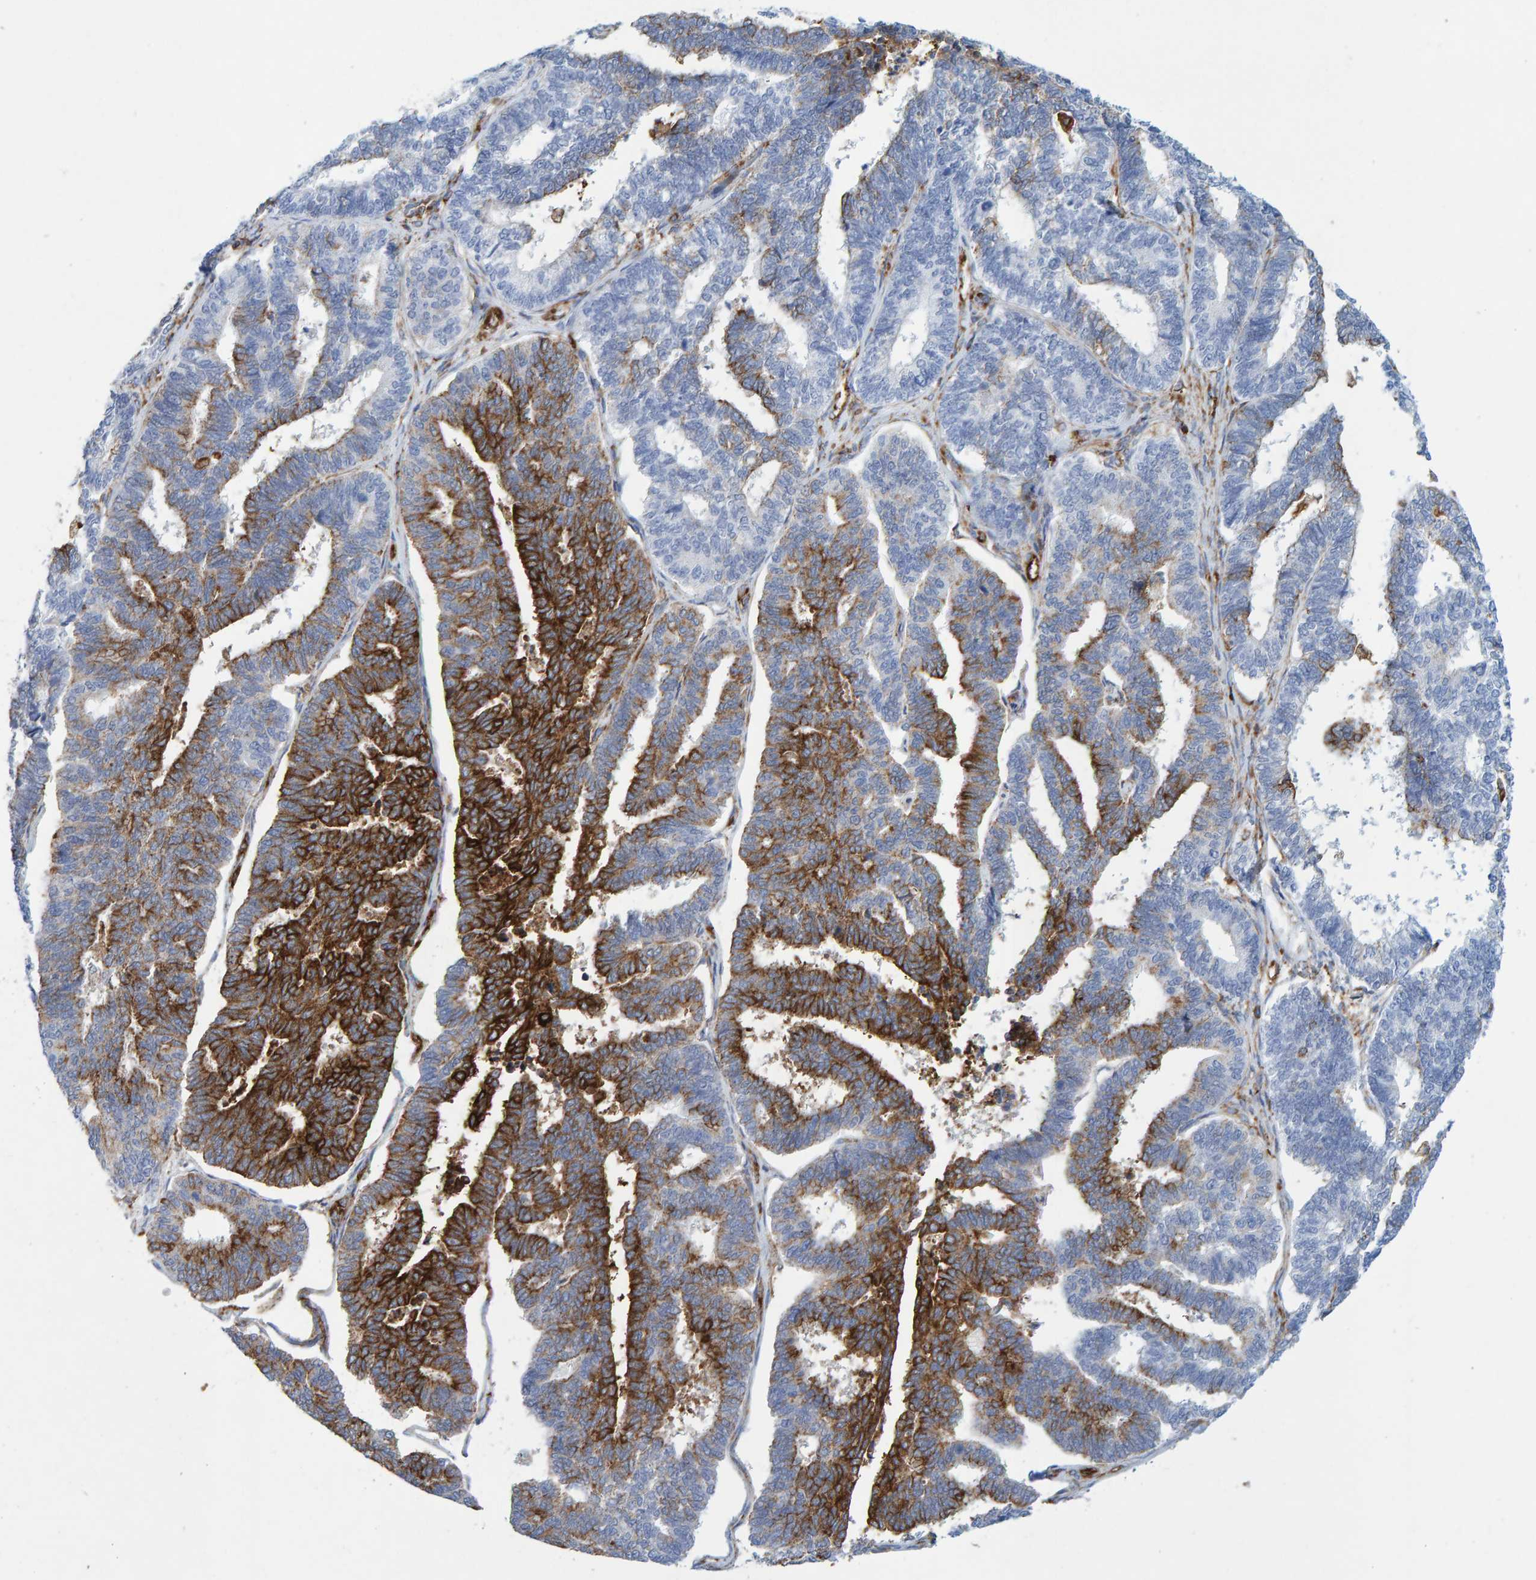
{"staining": {"intensity": "strong", "quantity": "25%-75%", "location": "cytoplasmic/membranous"}, "tissue": "endometrial cancer", "cell_type": "Tumor cells", "image_type": "cancer", "snomed": [{"axis": "morphology", "description": "Adenocarcinoma, NOS"}, {"axis": "topography", "description": "Endometrium"}], "caption": "Human endometrial cancer stained for a protein (brown) shows strong cytoplasmic/membranous positive staining in approximately 25%-75% of tumor cells.", "gene": "MVP", "patient": {"sex": "female", "age": 70}}